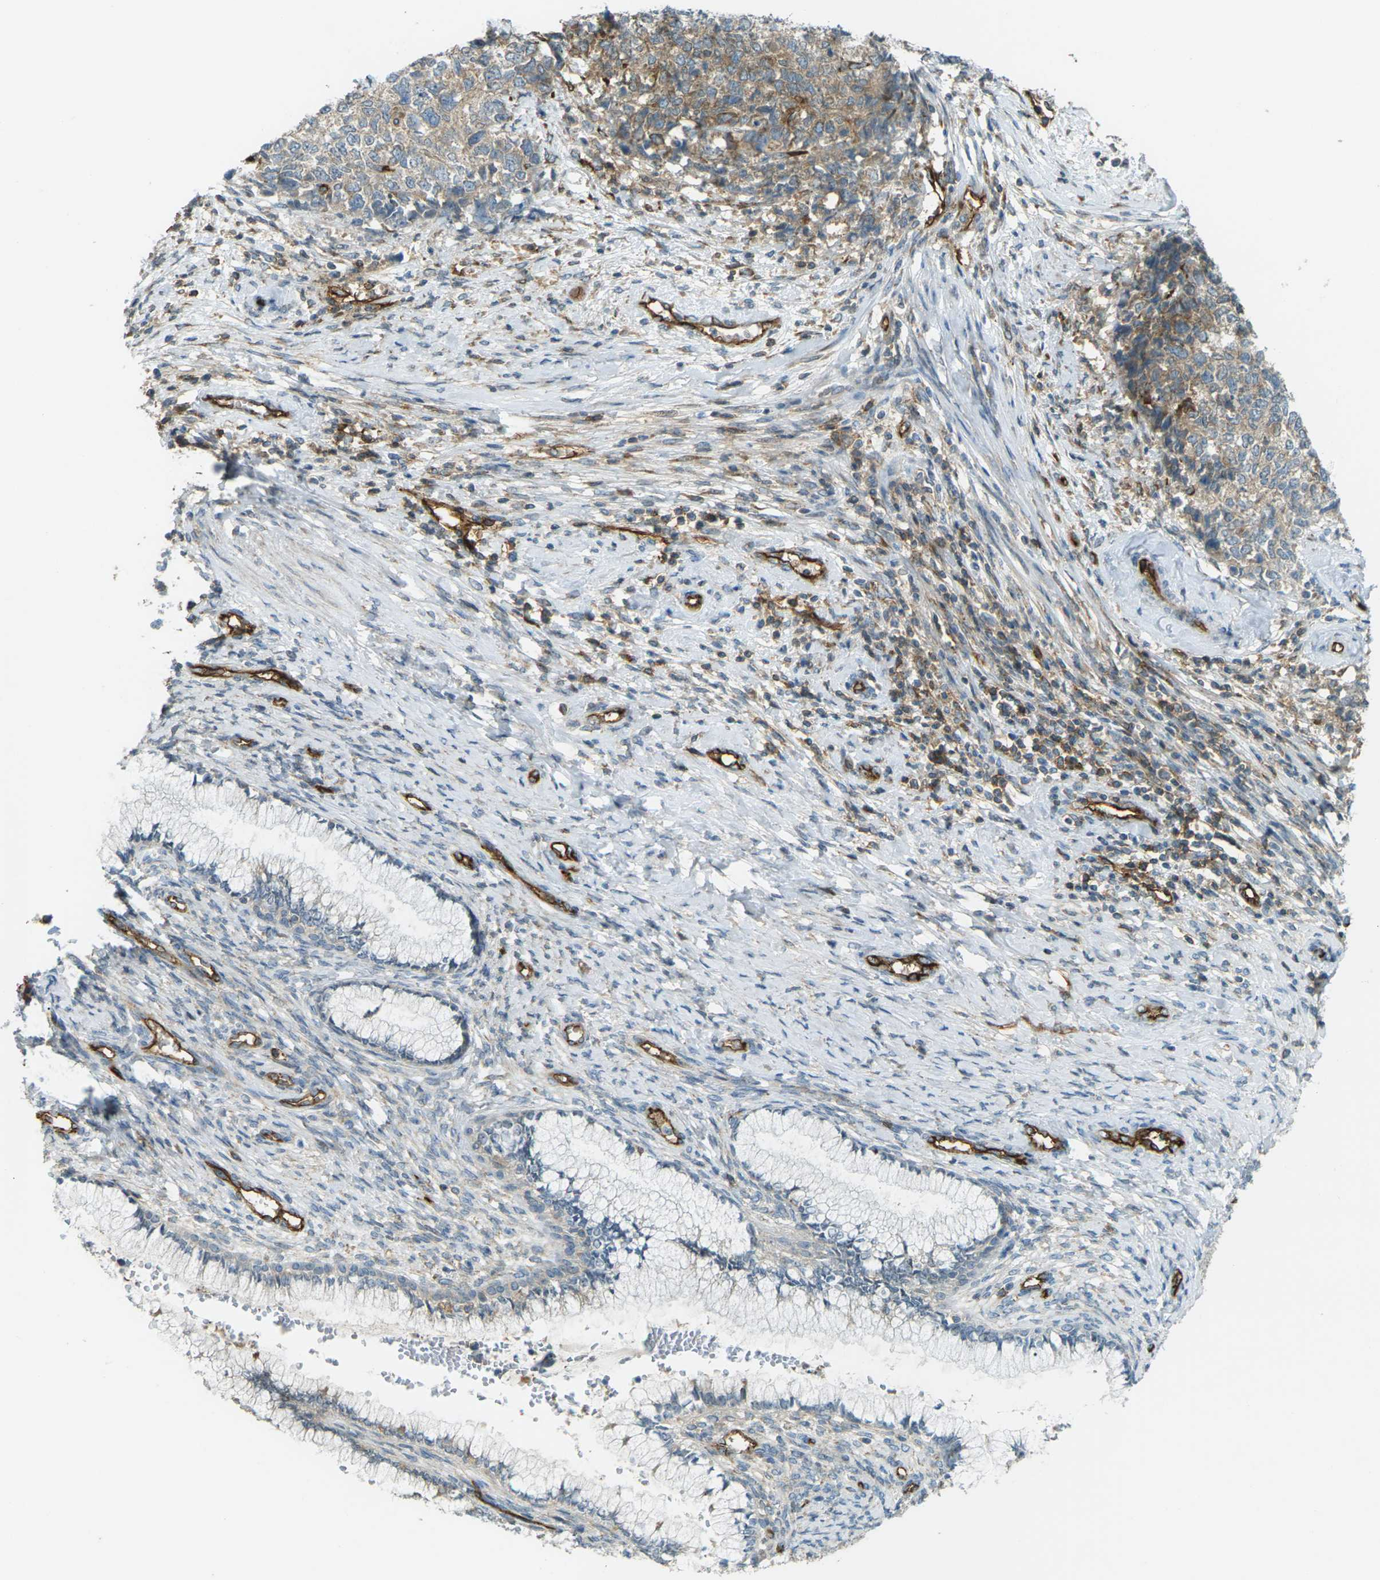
{"staining": {"intensity": "moderate", "quantity": ">75%", "location": "cytoplasmic/membranous"}, "tissue": "cervical cancer", "cell_type": "Tumor cells", "image_type": "cancer", "snomed": [{"axis": "morphology", "description": "Squamous cell carcinoma, NOS"}, {"axis": "topography", "description": "Cervix"}], "caption": "Protein staining of cervical cancer (squamous cell carcinoma) tissue exhibits moderate cytoplasmic/membranous expression in approximately >75% of tumor cells.", "gene": "S1PR1", "patient": {"sex": "female", "age": 63}}